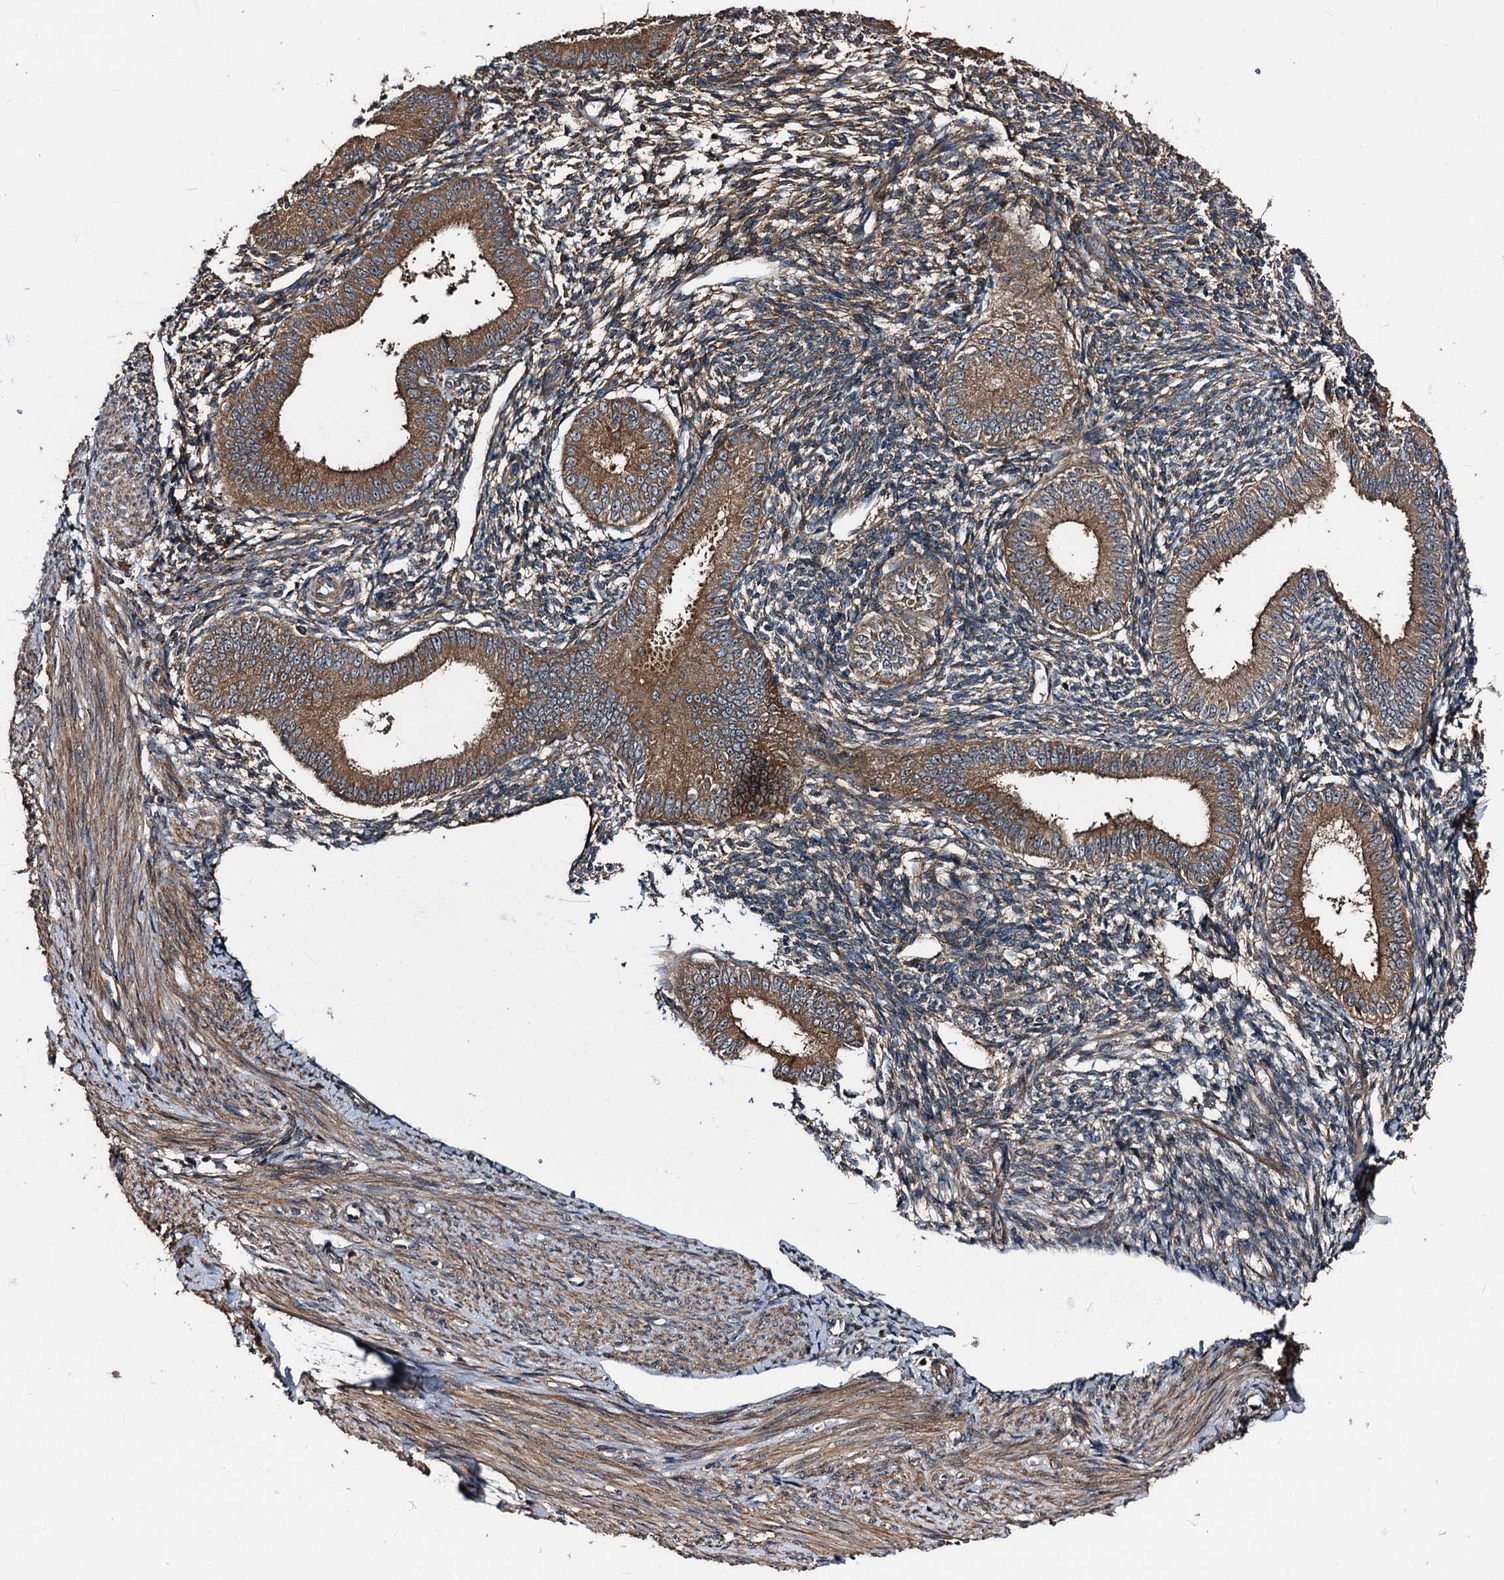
{"staining": {"intensity": "moderate", "quantity": "25%-75%", "location": "cytoplasmic/membranous"}, "tissue": "endometrium", "cell_type": "Cells in endometrial stroma", "image_type": "normal", "snomed": [{"axis": "morphology", "description": "Normal tissue, NOS"}, {"axis": "topography", "description": "Uterus"}, {"axis": "topography", "description": "Endometrium"}], "caption": "Endometrium stained for a protein displays moderate cytoplasmic/membranous positivity in cells in endometrial stroma. The protein is stained brown, and the nuclei are stained in blue (DAB (3,3'-diaminobenzidine) IHC with brightfield microscopy, high magnification).", "gene": "PEX5", "patient": {"sex": "female", "age": 48}}